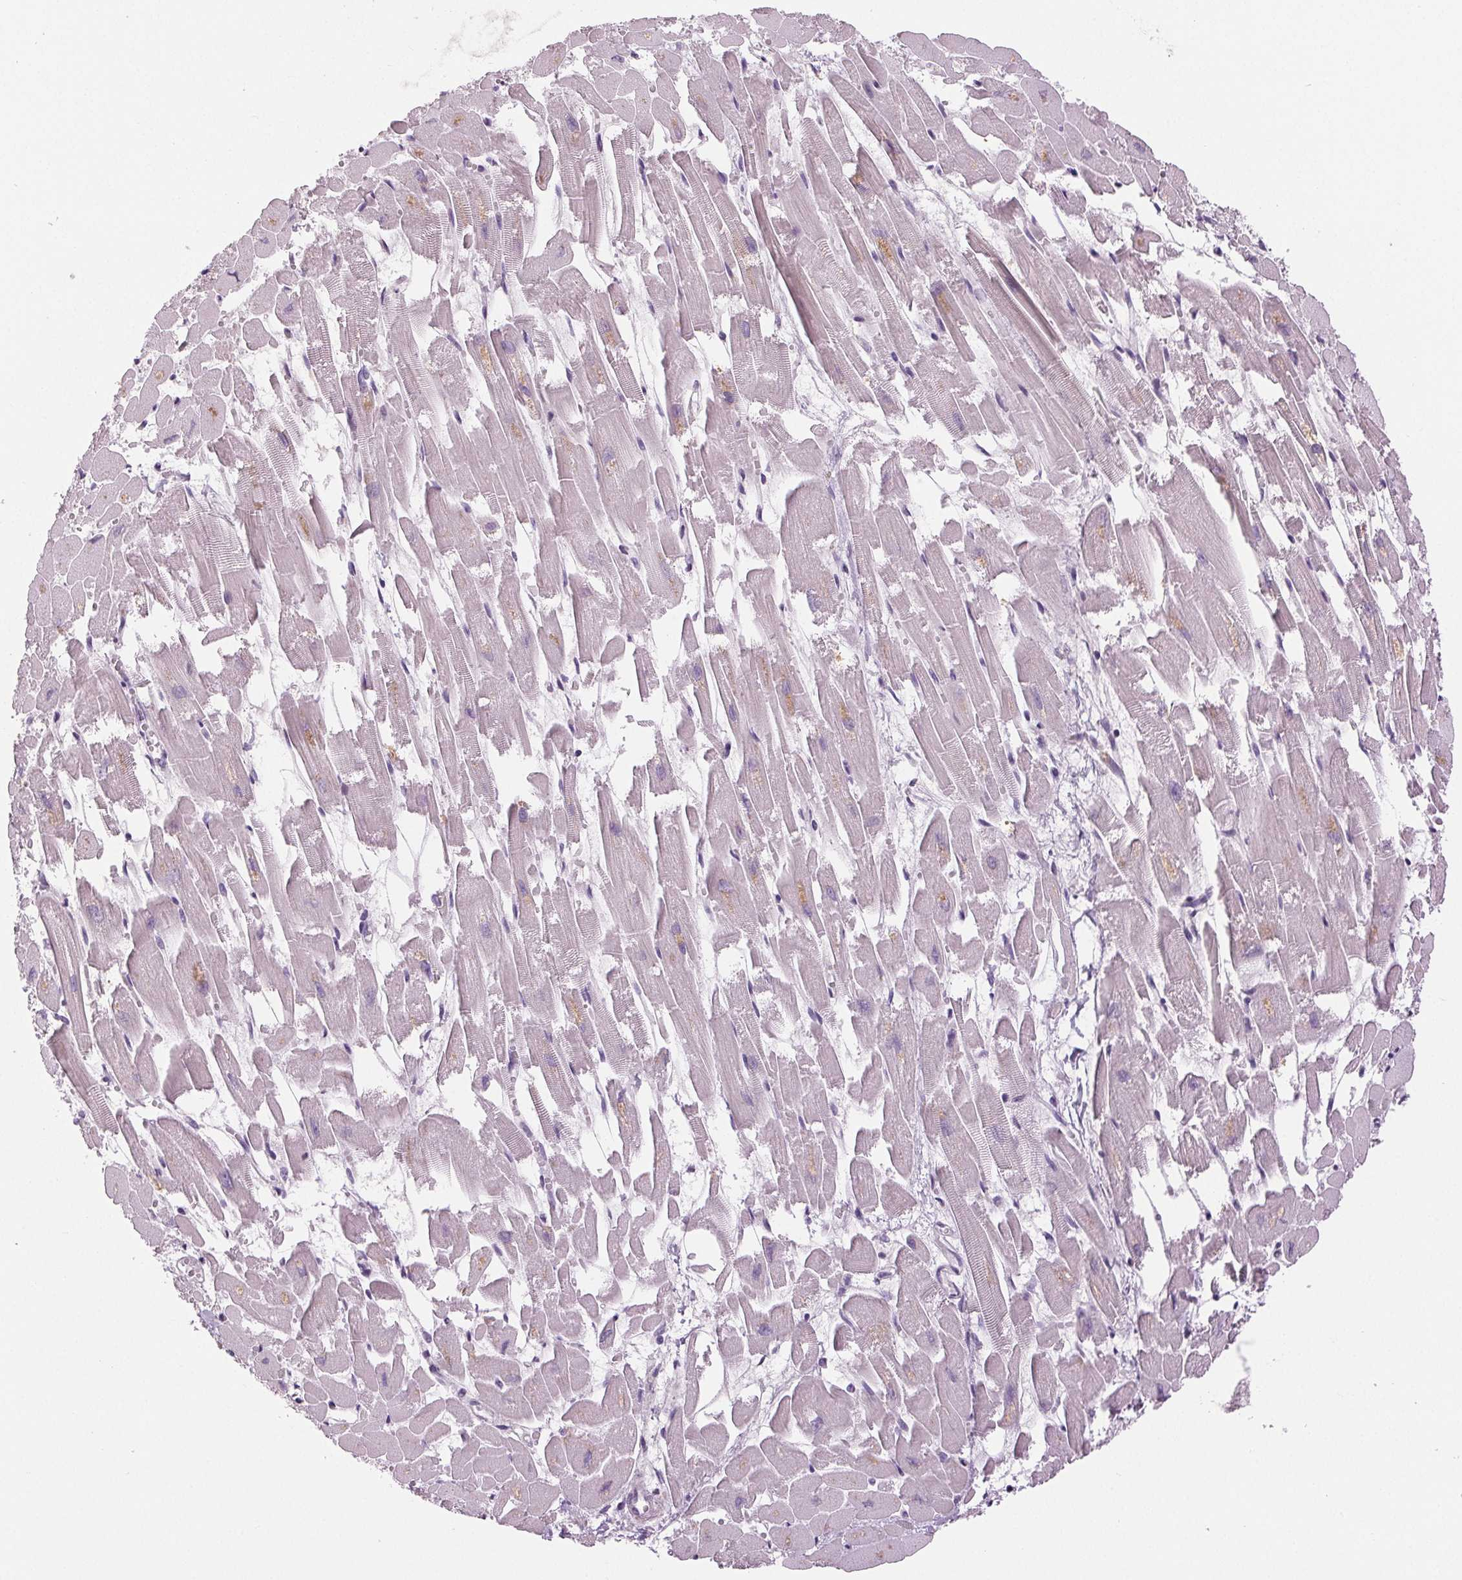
{"staining": {"intensity": "negative", "quantity": "none", "location": "none"}, "tissue": "heart muscle", "cell_type": "Cardiomyocytes", "image_type": "normal", "snomed": [{"axis": "morphology", "description": "Normal tissue, NOS"}, {"axis": "topography", "description": "Heart"}], "caption": "A high-resolution histopathology image shows immunohistochemistry (IHC) staining of unremarkable heart muscle, which exhibits no significant positivity in cardiomyocytes.", "gene": "MISP", "patient": {"sex": "female", "age": 52}}